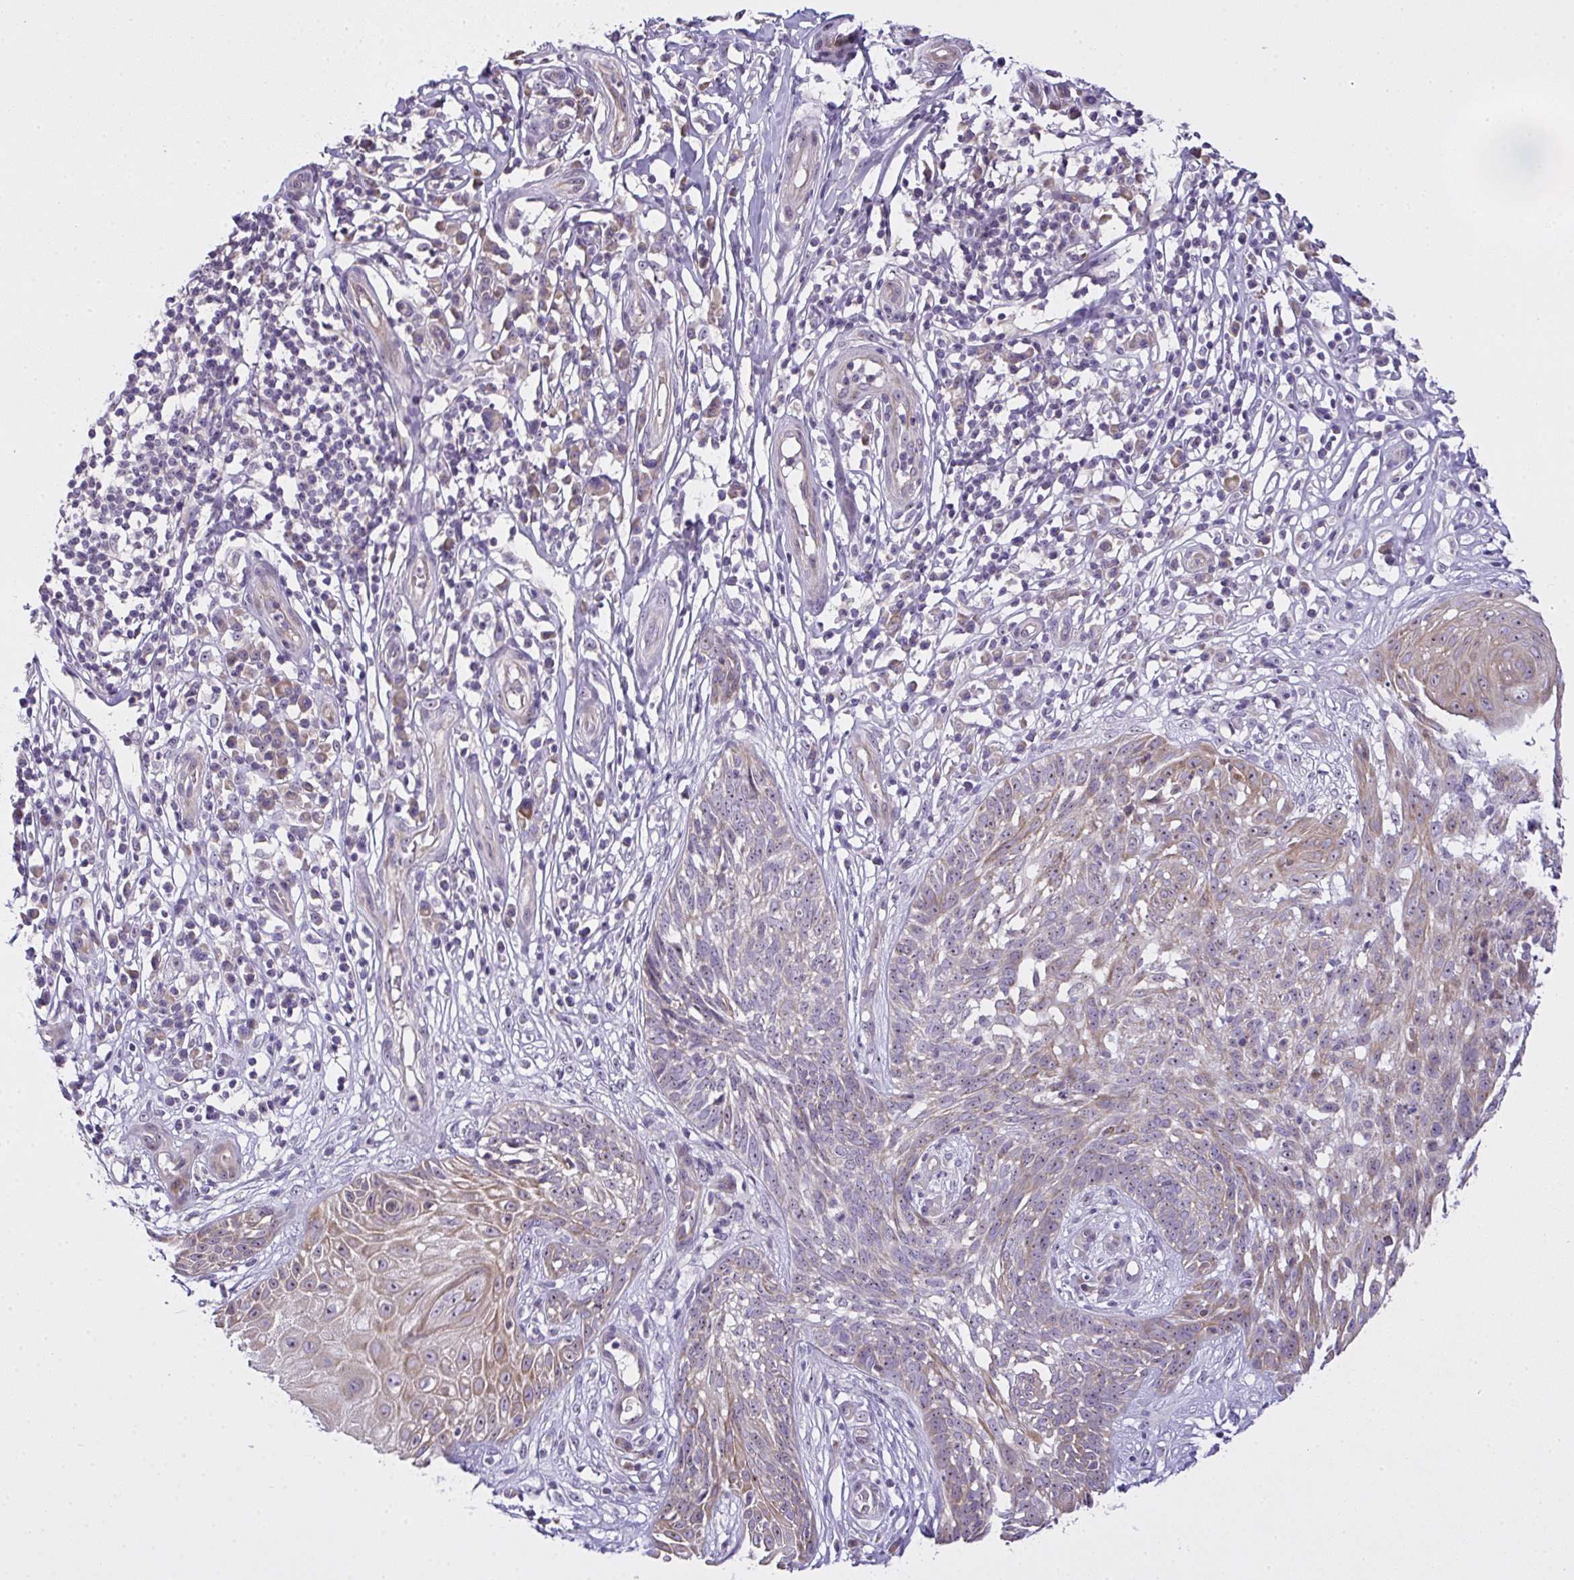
{"staining": {"intensity": "weak", "quantity": "<25%", "location": "cytoplasmic/membranous"}, "tissue": "skin cancer", "cell_type": "Tumor cells", "image_type": "cancer", "snomed": [{"axis": "morphology", "description": "Basal cell carcinoma"}, {"axis": "topography", "description": "Skin"}, {"axis": "topography", "description": "Skin, foot"}], "caption": "Immunohistochemistry (IHC) of skin cancer (basal cell carcinoma) demonstrates no positivity in tumor cells. (DAB (3,3'-diaminobenzidine) immunohistochemistry, high magnification).", "gene": "NT5C1A", "patient": {"sex": "female", "age": 86}}